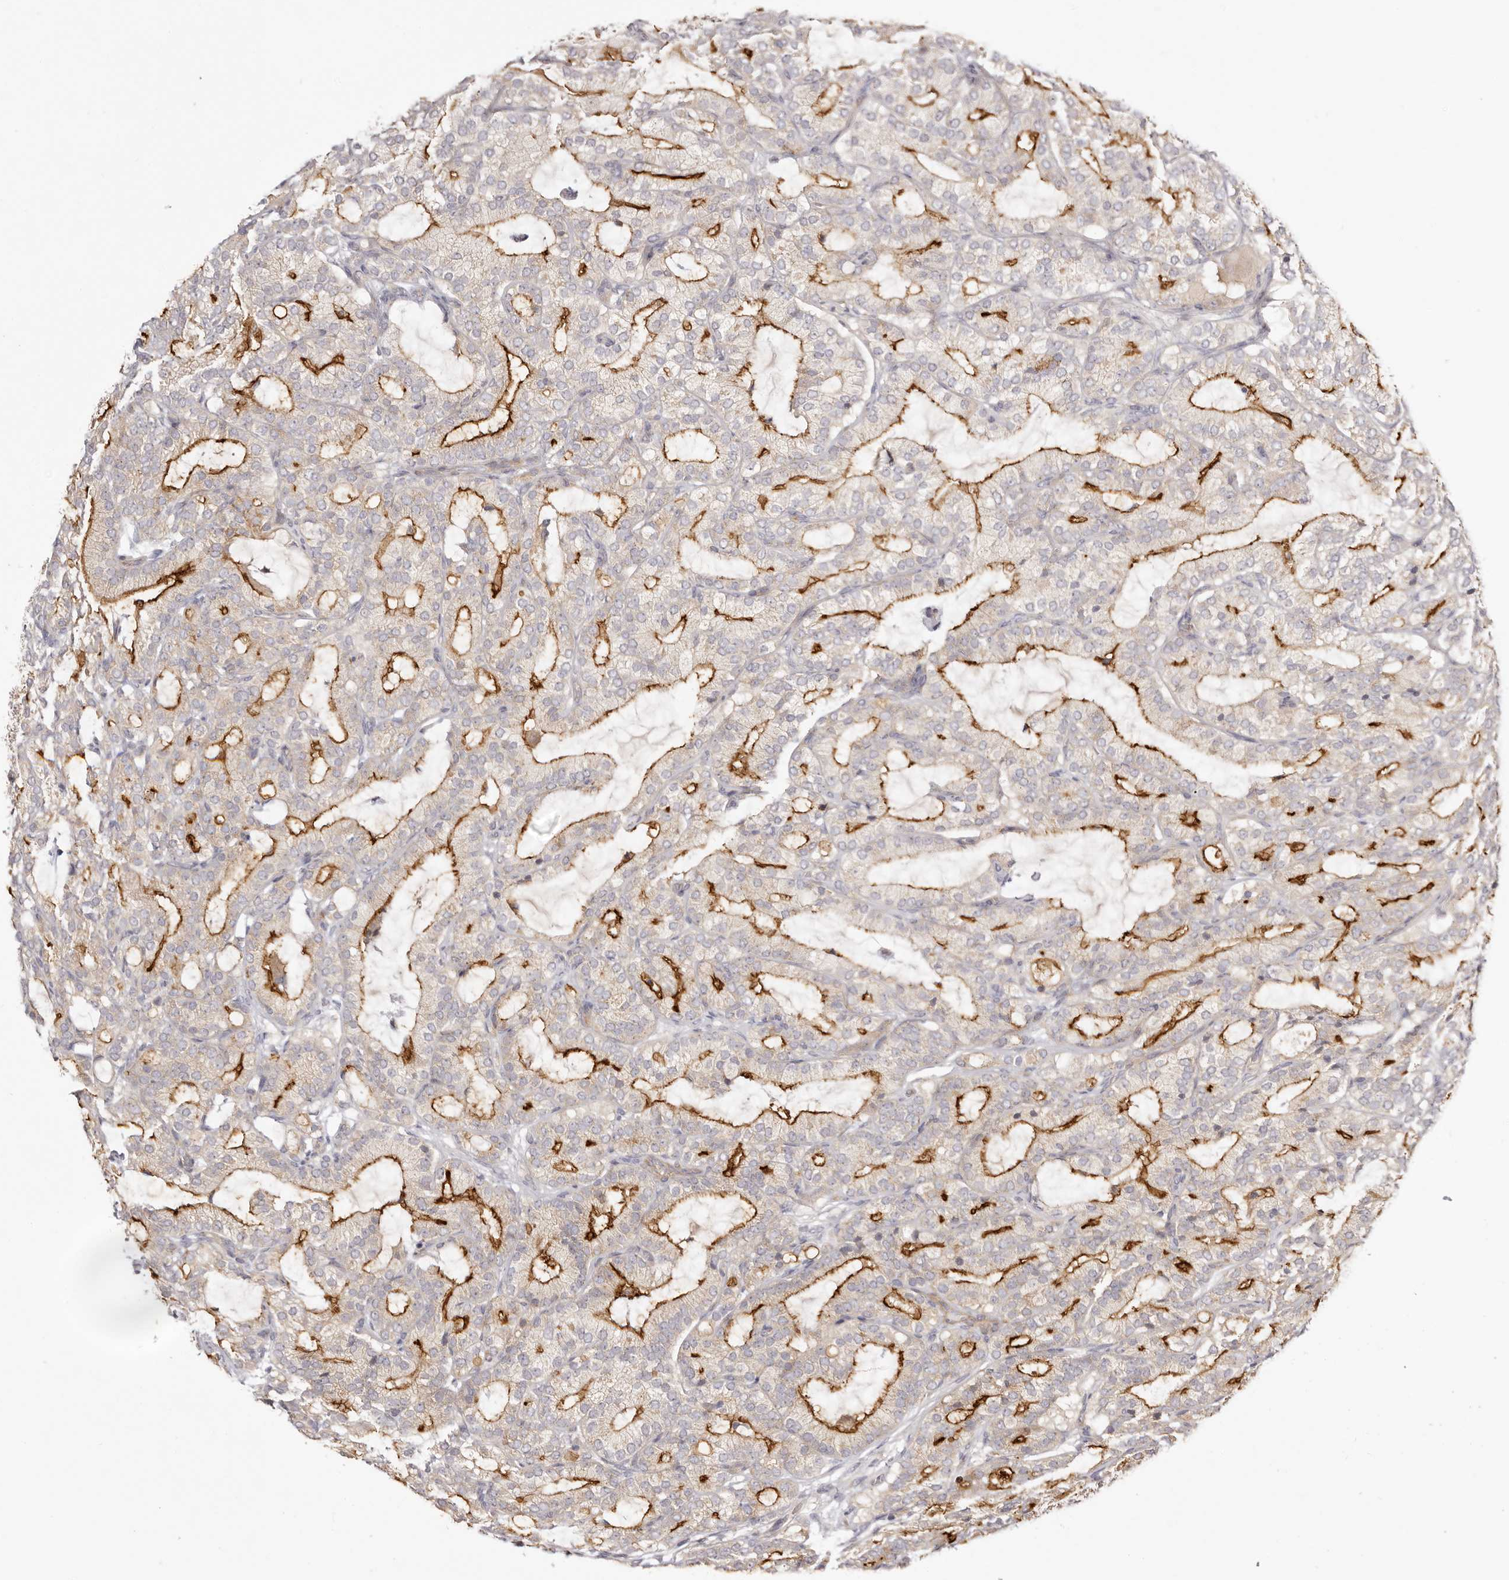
{"staining": {"intensity": "moderate", "quantity": "25%-75%", "location": "cytoplasmic/membranous"}, "tissue": "prostate cancer", "cell_type": "Tumor cells", "image_type": "cancer", "snomed": [{"axis": "morphology", "description": "Adenocarcinoma, High grade"}, {"axis": "topography", "description": "Prostate"}], "caption": "This is a photomicrograph of immunohistochemistry staining of adenocarcinoma (high-grade) (prostate), which shows moderate positivity in the cytoplasmic/membranous of tumor cells.", "gene": "ADAMTS9", "patient": {"sex": "male", "age": 57}}